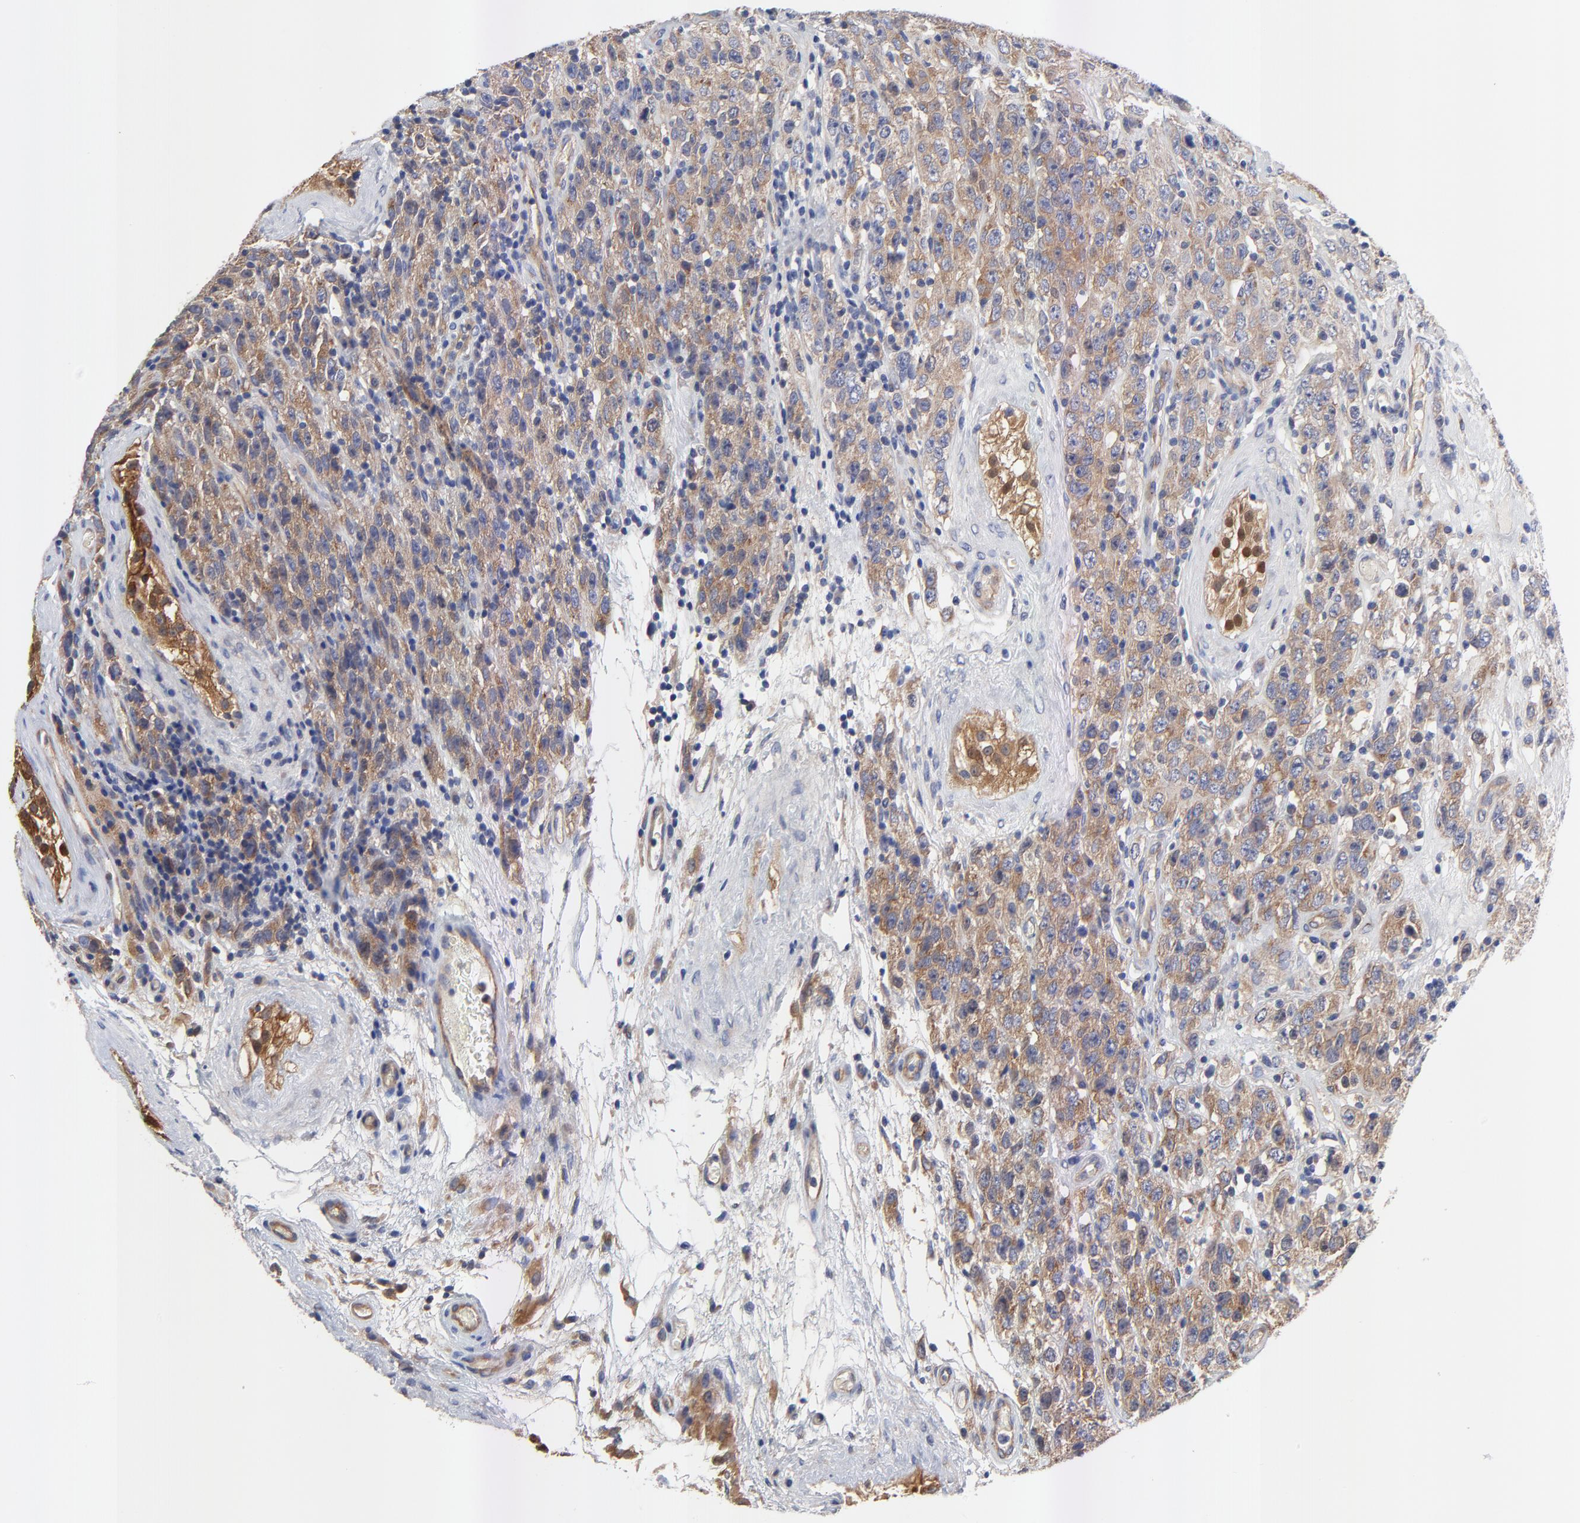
{"staining": {"intensity": "moderate", "quantity": ">75%", "location": "cytoplasmic/membranous"}, "tissue": "testis cancer", "cell_type": "Tumor cells", "image_type": "cancer", "snomed": [{"axis": "morphology", "description": "Seminoma, NOS"}, {"axis": "topography", "description": "Testis"}], "caption": "Testis seminoma stained for a protein exhibits moderate cytoplasmic/membranous positivity in tumor cells. Ihc stains the protein of interest in brown and the nuclei are stained blue.", "gene": "FBXL2", "patient": {"sex": "male", "age": 52}}